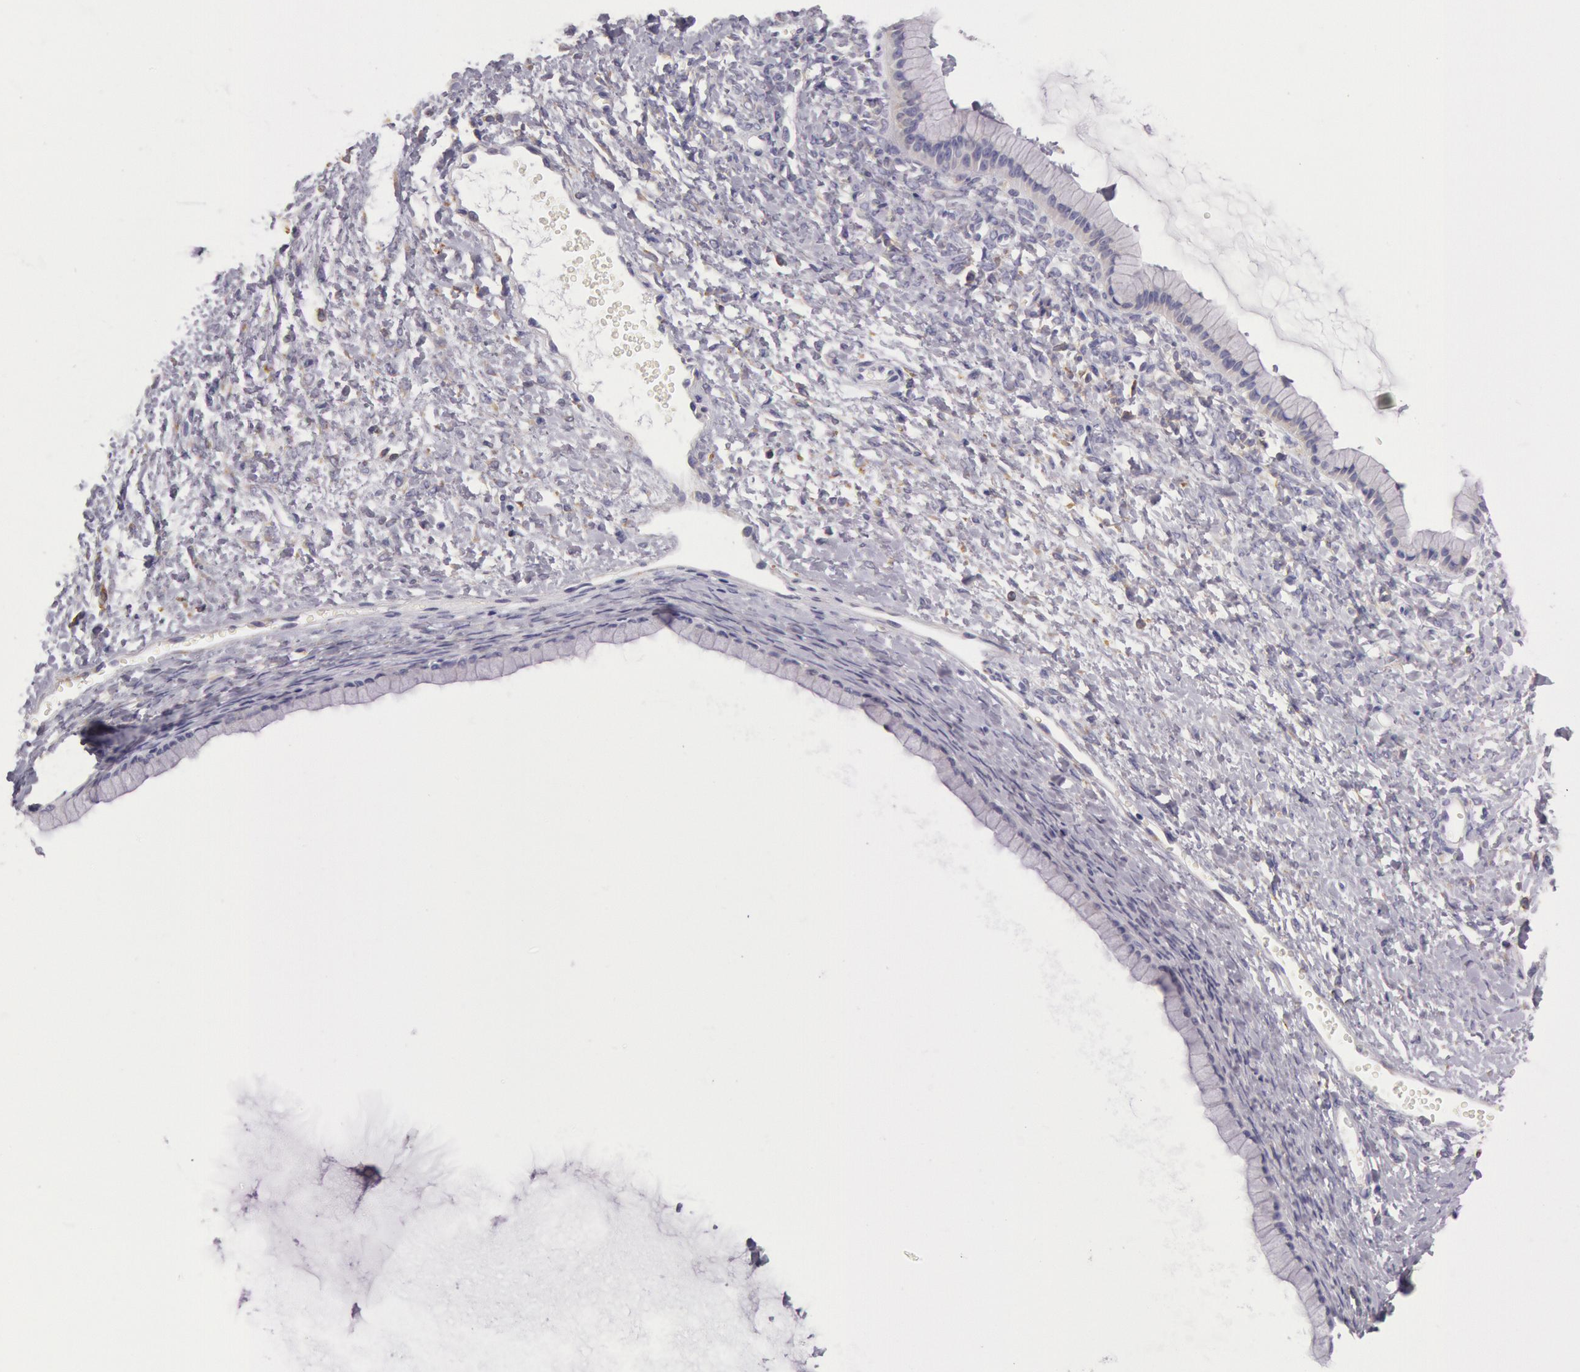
{"staining": {"intensity": "weak", "quantity": "25%-75%", "location": "cytoplasmic/membranous"}, "tissue": "ovarian cancer", "cell_type": "Tumor cells", "image_type": "cancer", "snomed": [{"axis": "morphology", "description": "Cystadenocarcinoma, mucinous, NOS"}, {"axis": "topography", "description": "Ovary"}], "caption": "A low amount of weak cytoplasmic/membranous expression is present in about 25%-75% of tumor cells in mucinous cystadenocarcinoma (ovarian) tissue.", "gene": "CIDEB", "patient": {"sex": "female", "age": 25}}